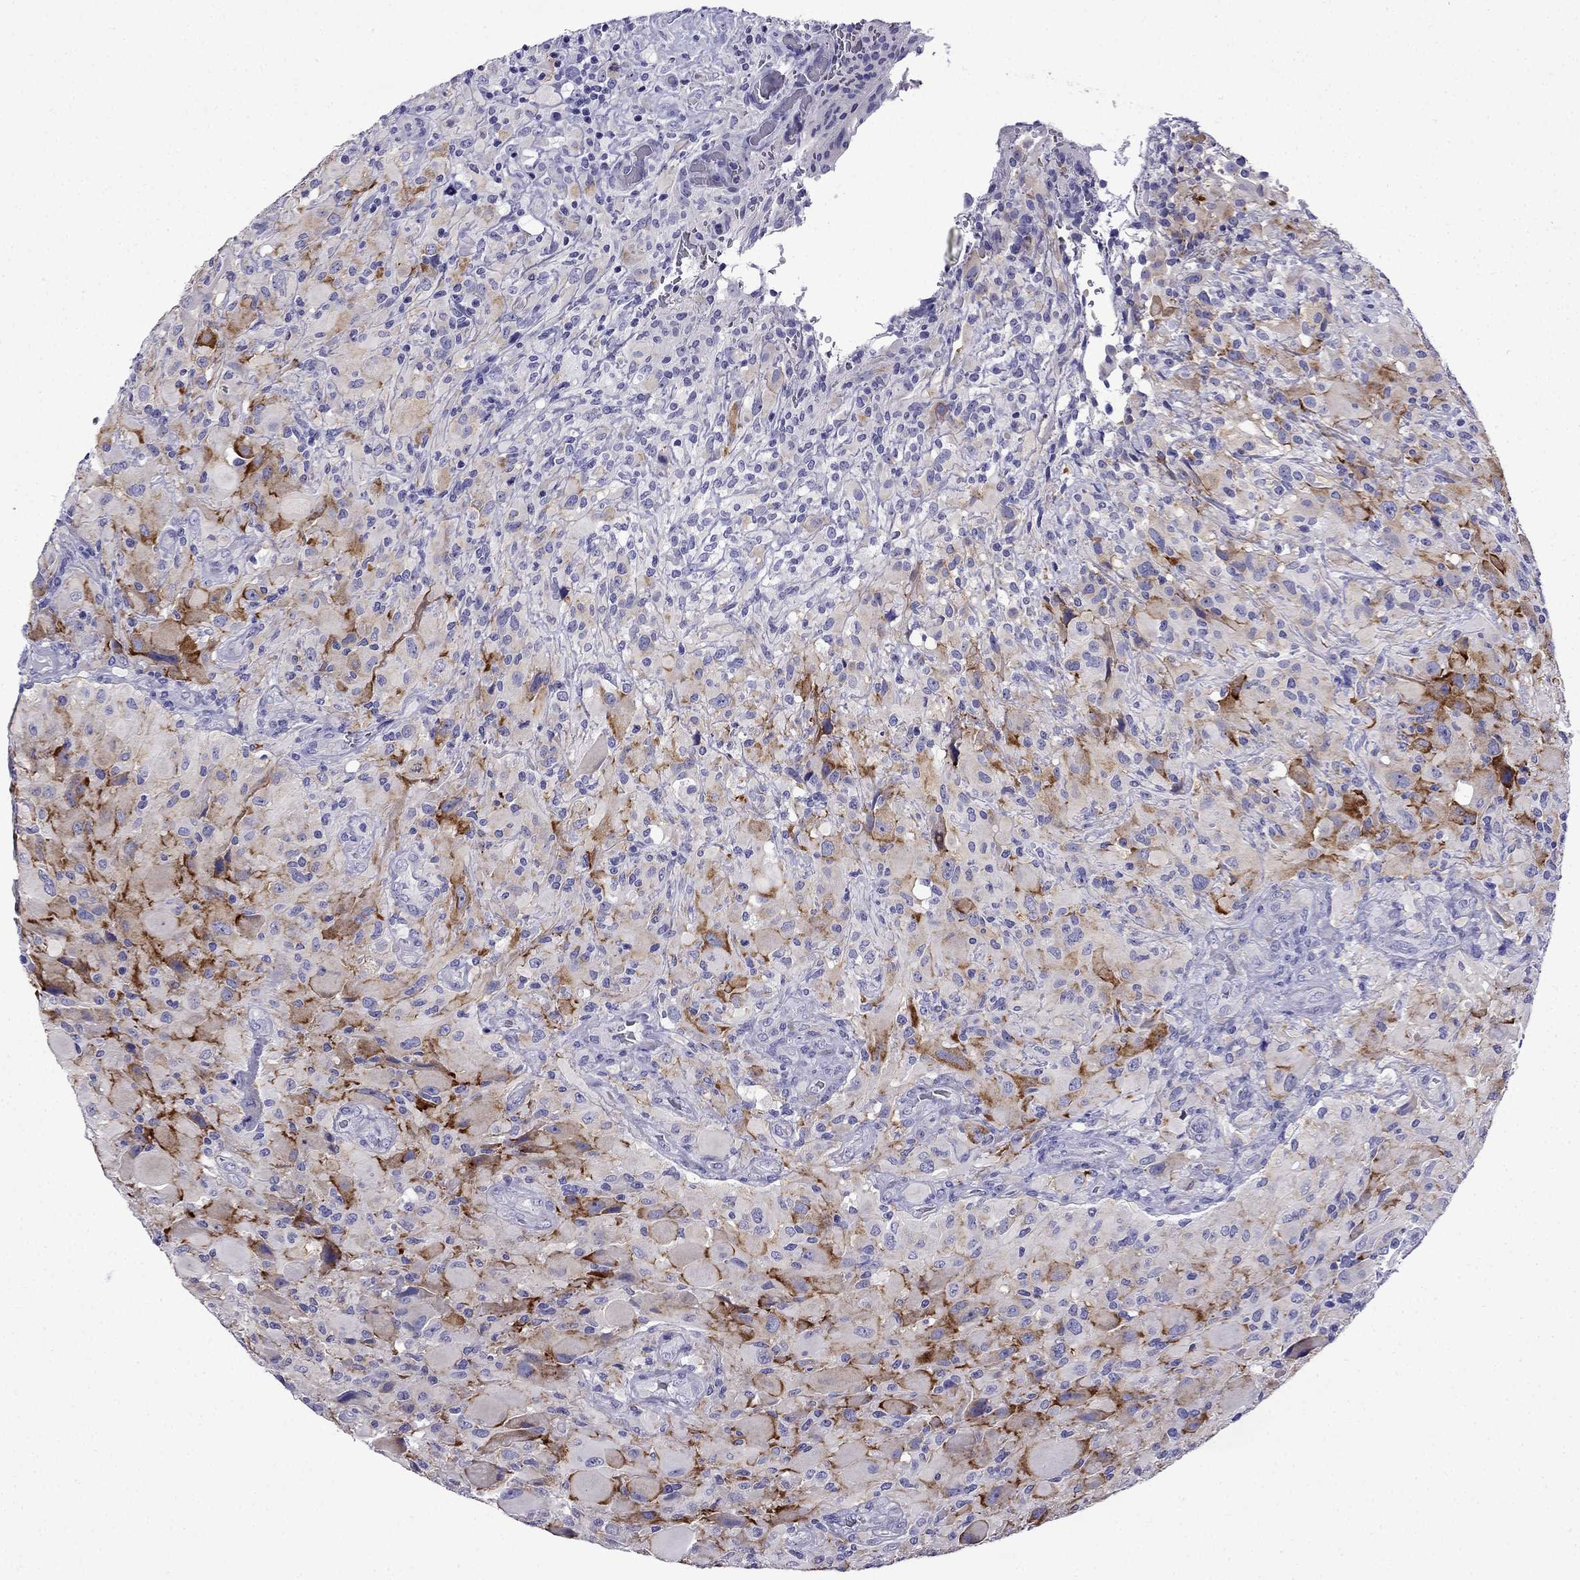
{"staining": {"intensity": "negative", "quantity": "none", "location": "none"}, "tissue": "glioma", "cell_type": "Tumor cells", "image_type": "cancer", "snomed": [{"axis": "morphology", "description": "Glioma, malignant, High grade"}, {"axis": "topography", "description": "Cerebral cortex"}], "caption": "An immunohistochemistry (IHC) histopathology image of glioma is shown. There is no staining in tumor cells of glioma.", "gene": "ERC2", "patient": {"sex": "male", "age": 35}}